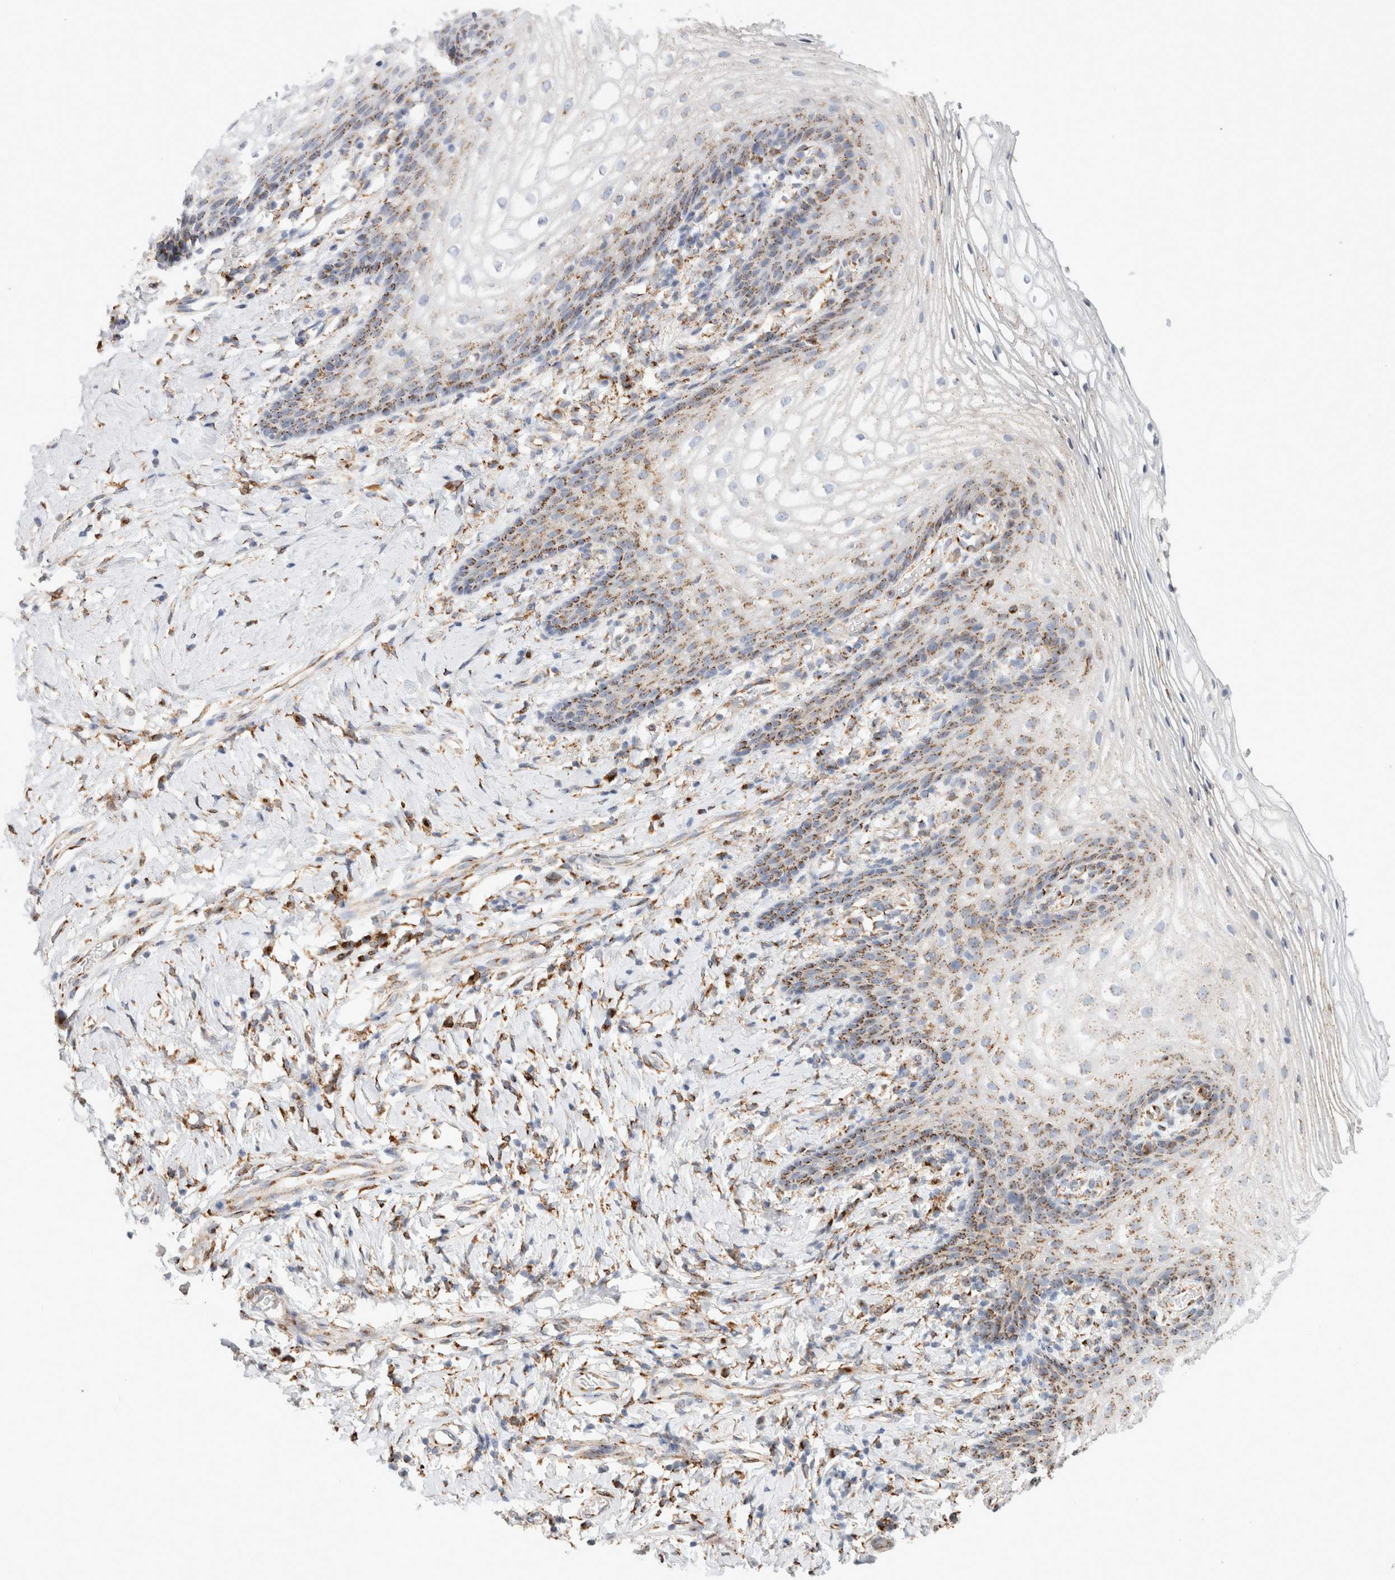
{"staining": {"intensity": "moderate", "quantity": "25%-75%", "location": "cytoplasmic/membranous"}, "tissue": "vagina", "cell_type": "Squamous epithelial cells", "image_type": "normal", "snomed": [{"axis": "morphology", "description": "Normal tissue, NOS"}, {"axis": "topography", "description": "Vagina"}], "caption": "Immunohistochemical staining of unremarkable human vagina demonstrates moderate cytoplasmic/membranous protein expression in about 25%-75% of squamous epithelial cells.", "gene": "MCFD2", "patient": {"sex": "female", "age": 60}}